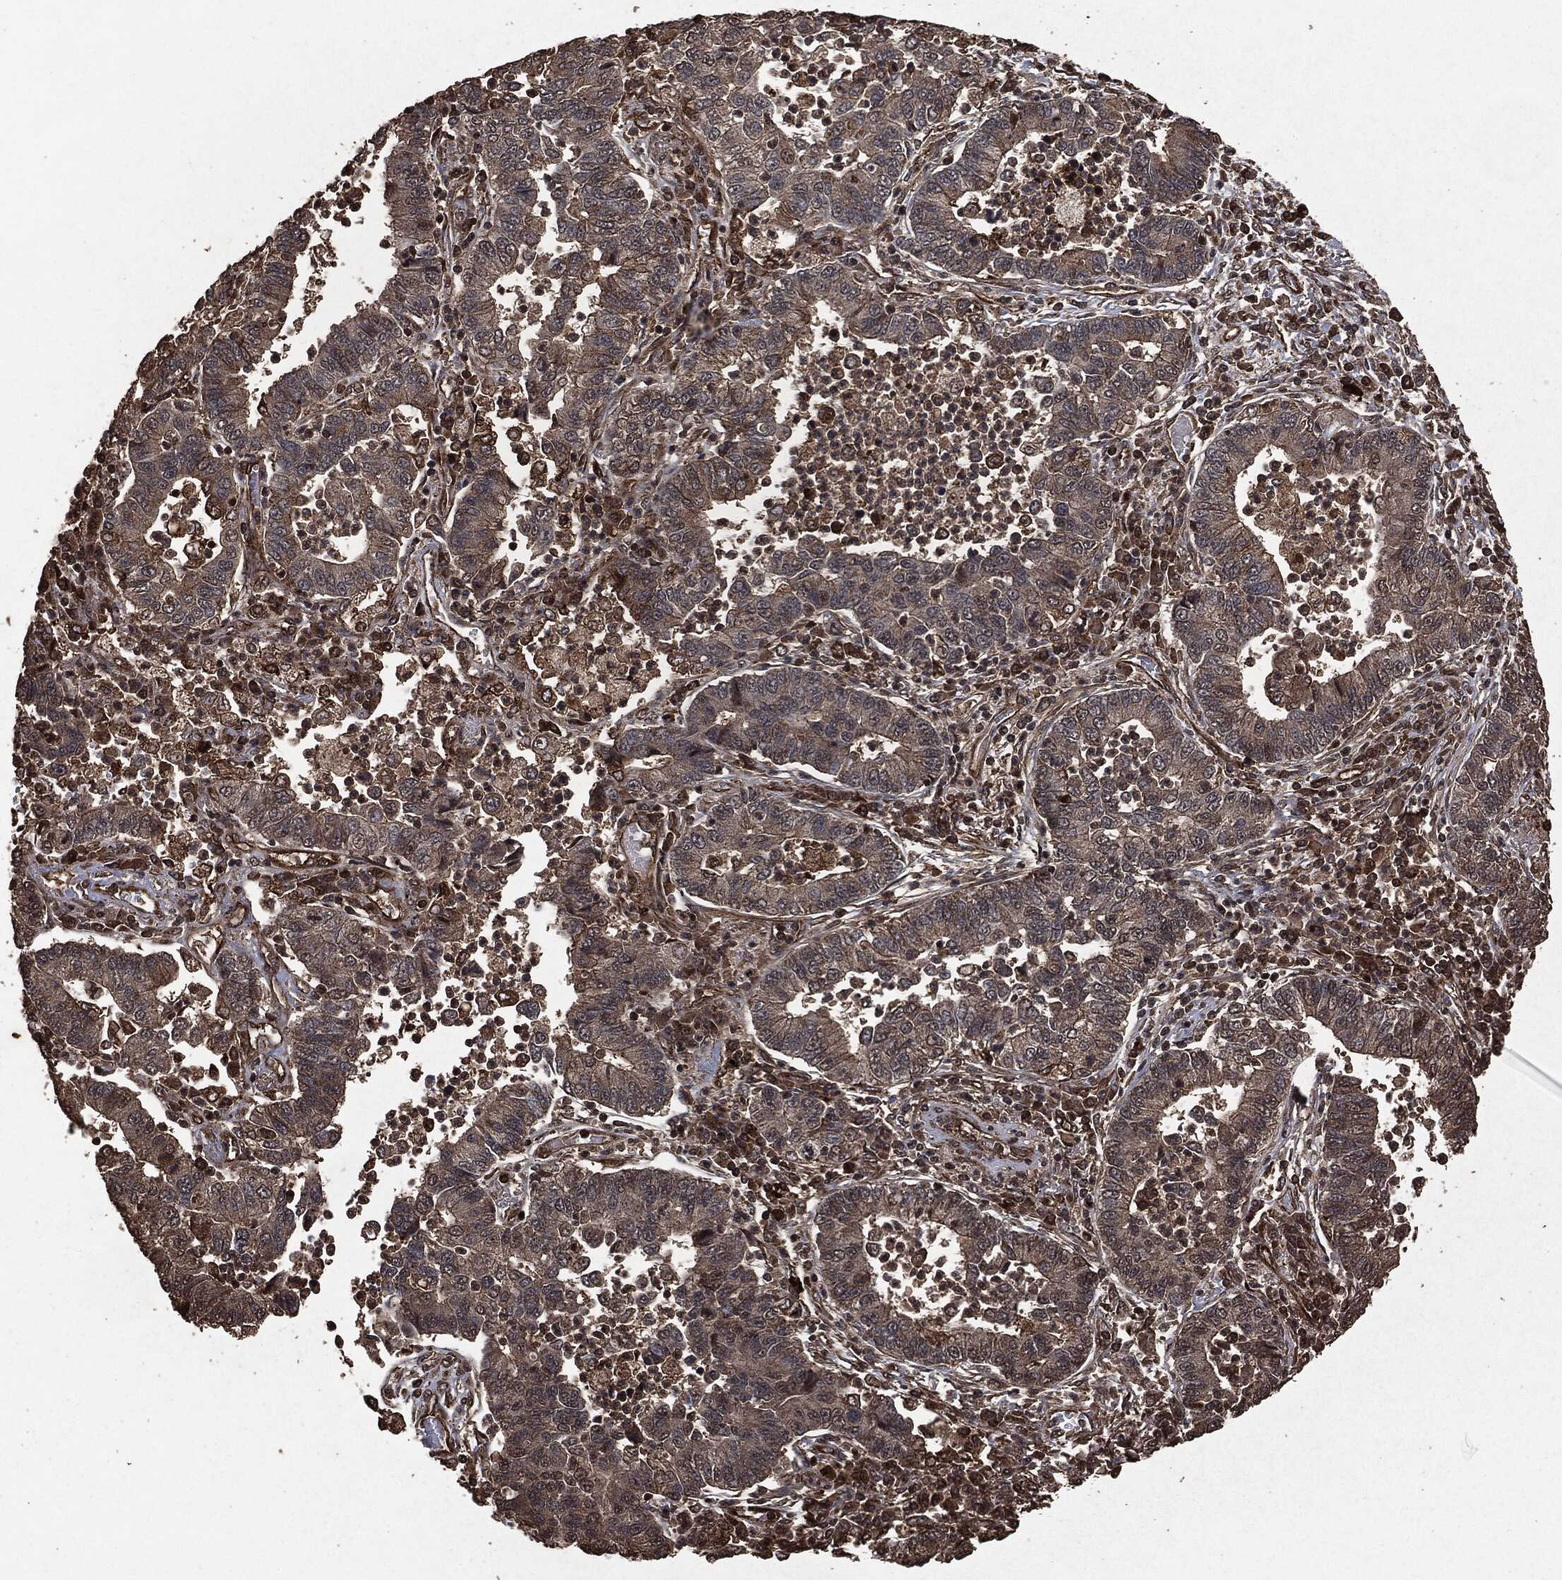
{"staining": {"intensity": "moderate", "quantity": "<25%", "location": "cytoplasmic/membranous"}, "tissue": "lung cancer", "cell_type": "Tumor cells", "image_type": "cancer", "snomed": [{"axis": "morphology", "description": "Adenocarcinoma, NOS"}, {"axis": "topography", "description": "Lung"}], "caption": "Immunohistochemistry (IHC) histopathology image of neoplastic tissue: human lung adenocarcinoma stained using immunohistochemistry reveals low levels of moderate protein expression localized specifically in the cytoplasmic/membranous of tumor cells, appearing as a cytoplasmic/membranous brown color.", "gene": "HRAS", "patient": {"sex": "female", "age": 57}}